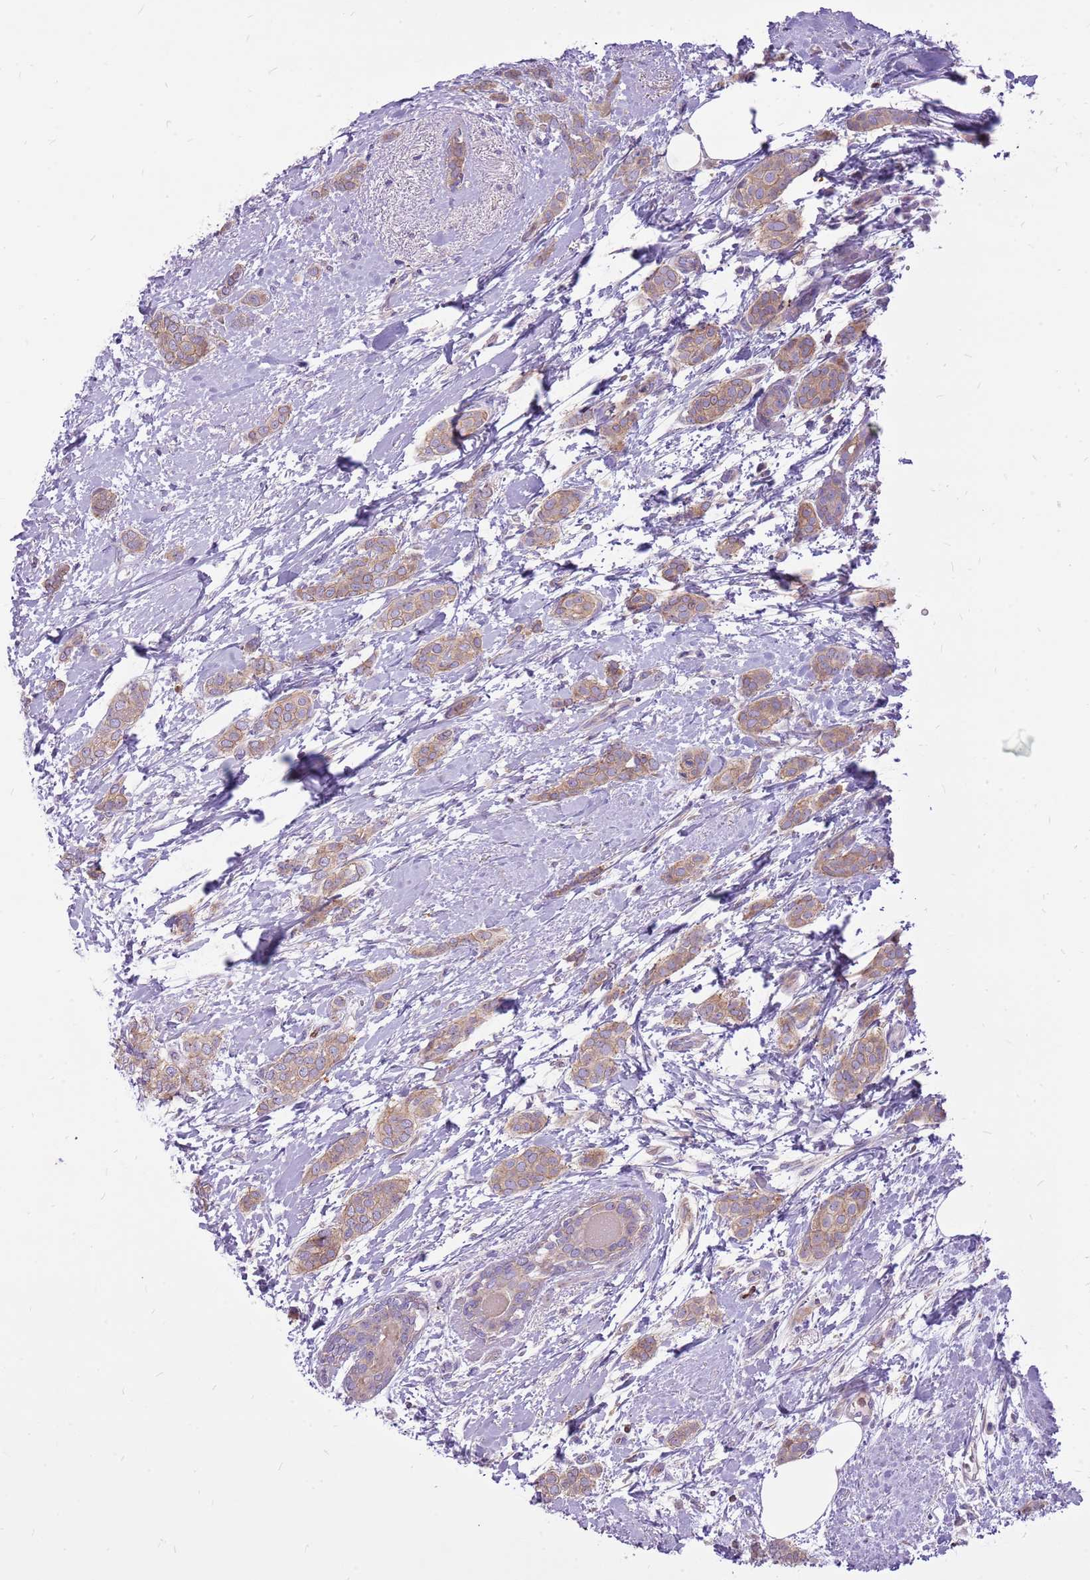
{"staining": {"intensity": "weak", "quantity": ">75%", "location": "cytoplasmic/membranous"}, "tissue": "breast cancer", "cell_type": "Tumor cells", "image_type": "cancer", "snomed": [{"axis": "morphology", "description": "Duct carcinoma"}, {"axis": "topography", "description": "Breast"}], "caption": "Immunohistochemical staining of breast intraductal carcinoma reveals low levels of weak cytoplasmic/membranous protein positivity in about >75% of tumor cells. Using DAB (3,3'-diaminobenzidine) (brown) and hematoxylin (blue) stains, captured at high magnification using brightfield microscopy.", "gene": "WDR90", "patient": {"sex": "female", "age": 72}}